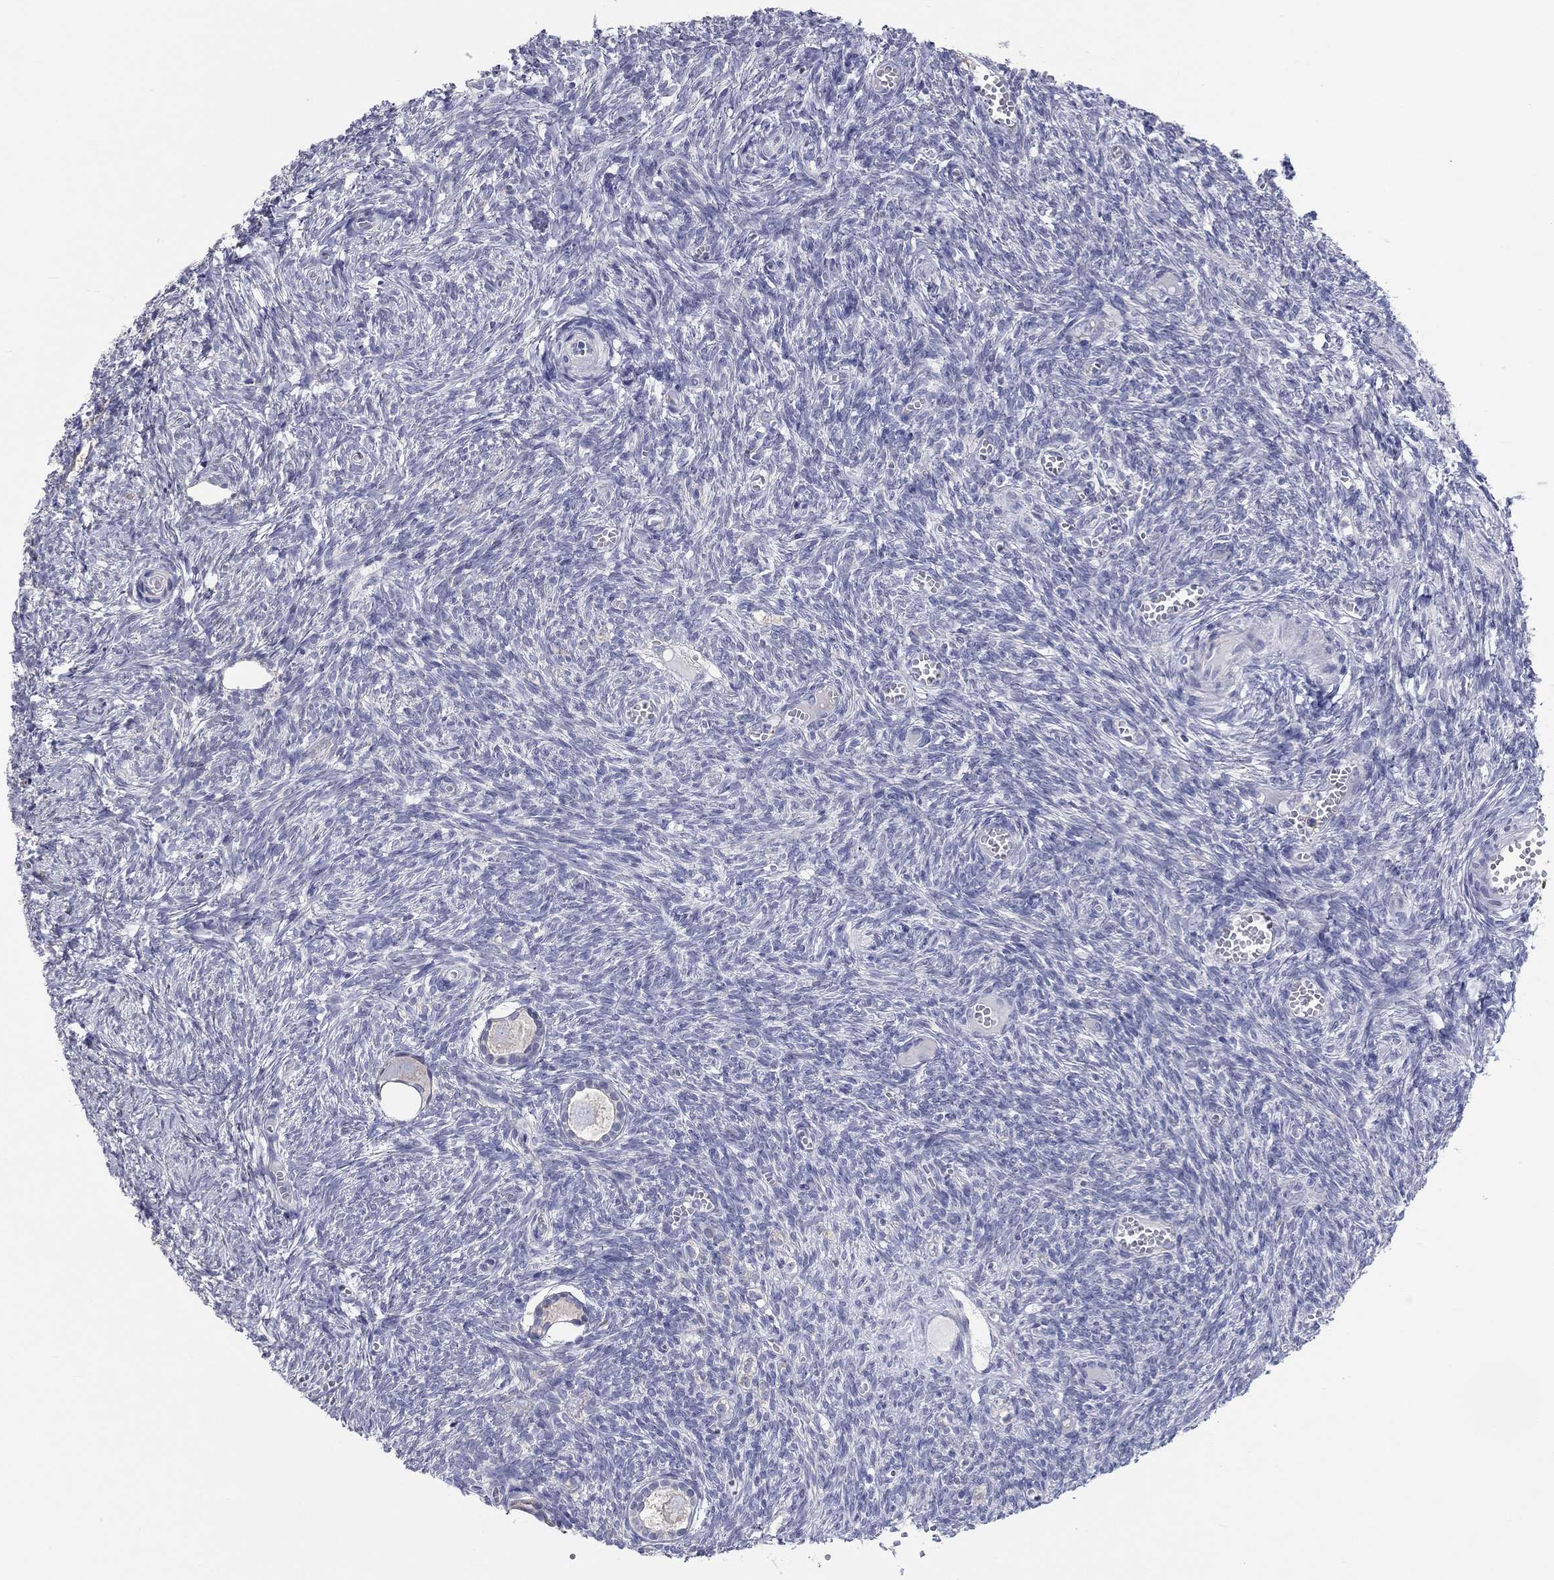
{"staining": {"intensity": "negative", "quantity": "none", "location": "none"}, "tissue": "ovary", "cell_type": "Follicle cells", "image_type": "normal", "snomed": [{"axis": "morphology", "description": "Normal tissue, NOS"}, {"axis": "topography", "description": "Ovary"}], "caption": "The histopathology image shows no significant staining in follicle cells of ovary.", "gene": "LRRC4C", "patient": {"sex": "female", "age": 43}}